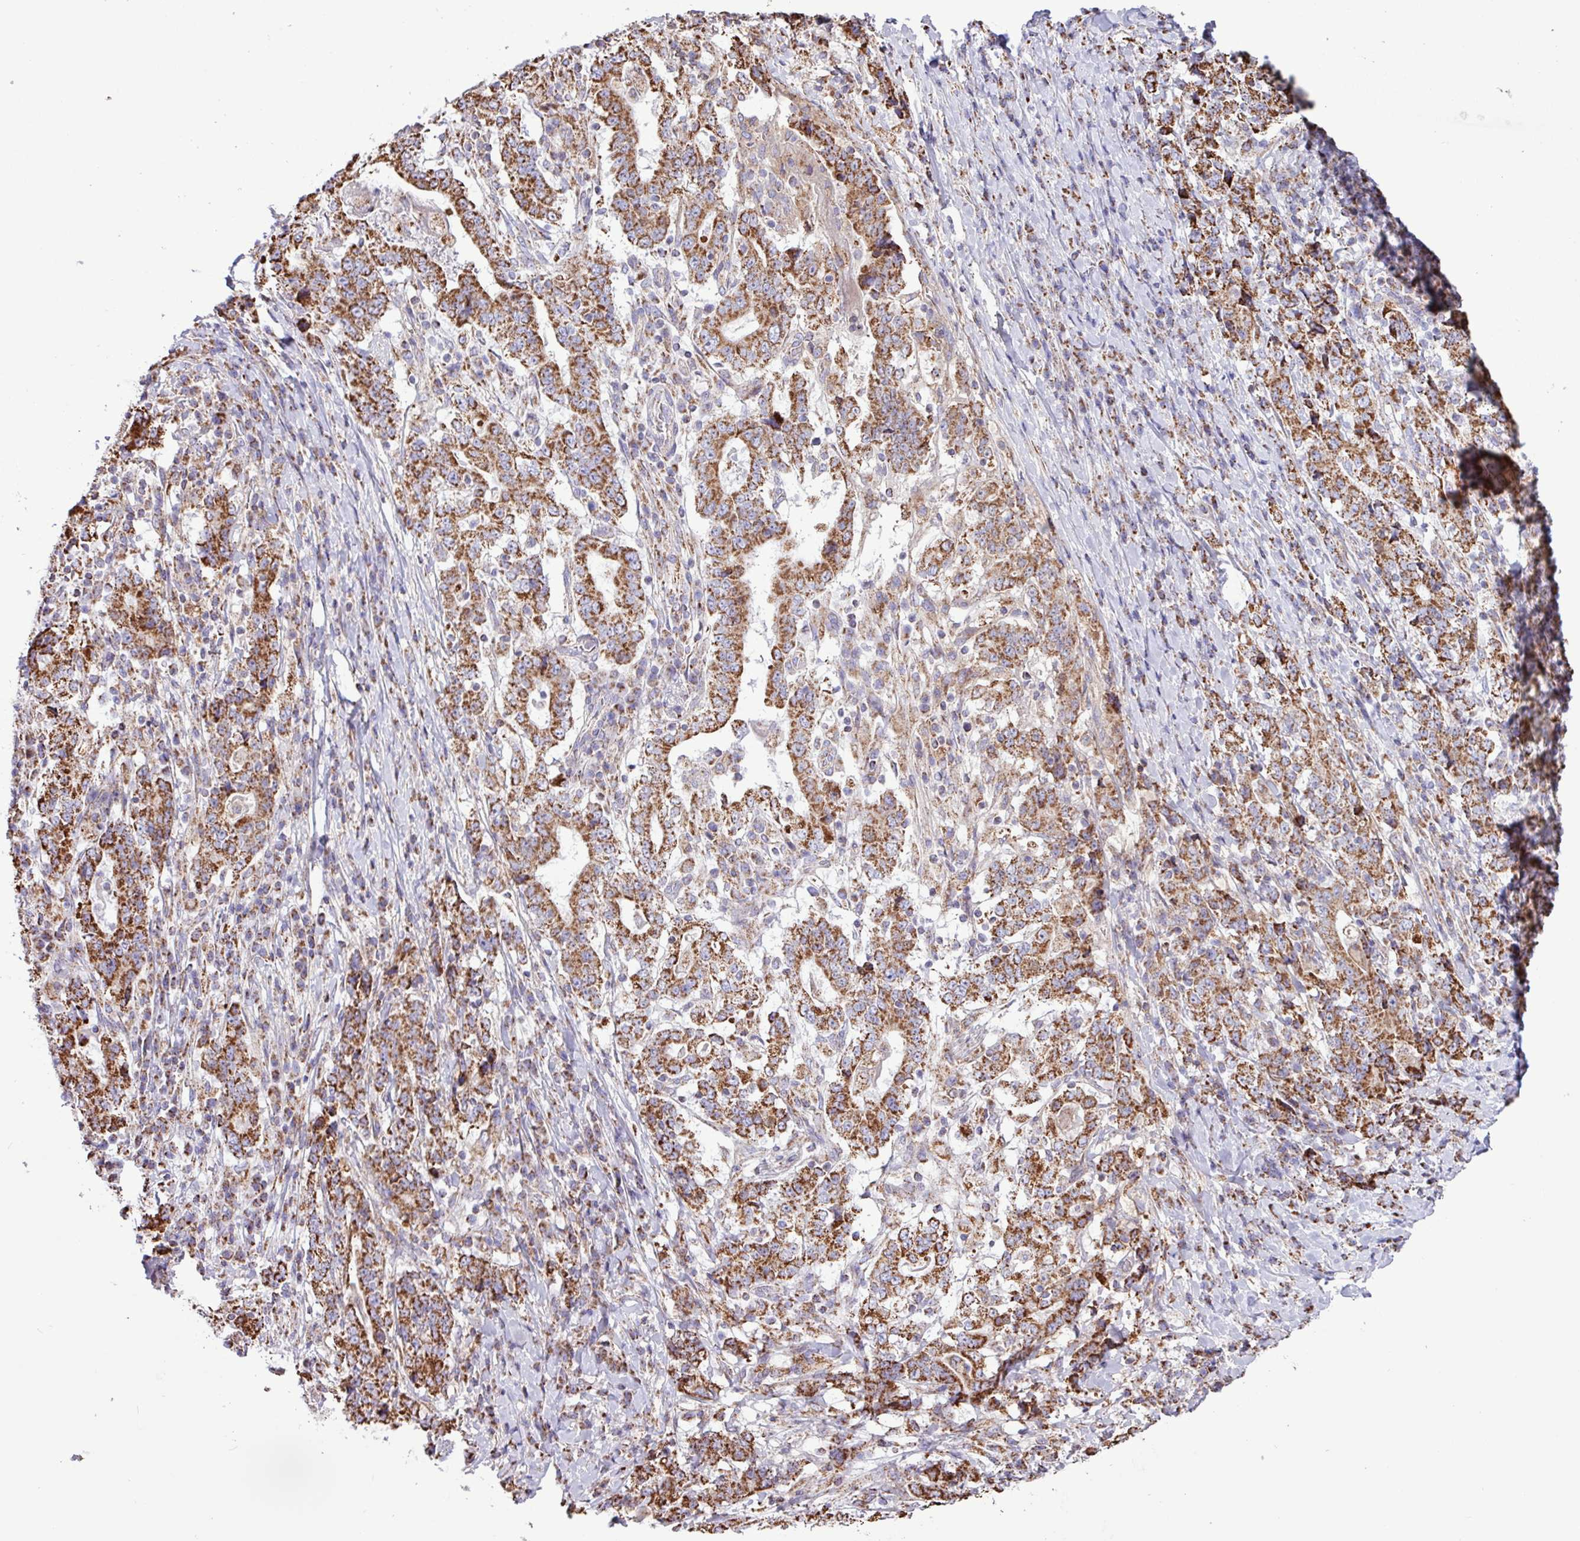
{"staining": {"intensity": "strong", "quantity": ">75%", "location": "cytoplasmic/membranous"}, "tissue": "stomach cancer", "cell_type": "Tumor cells", "image_type": "cancer", "snomed": [{"axis": "morphology", "description": "Normal tissue, NOS"}, {"axis": "morphology", "description": "Adenocarcinoma, NOS"}, {"axis": "topography", "description": "Stomach, upper"}, {"axis": "topography", "description": "Stomach"}], "caption": "Immunohistochemistry photomicrograph of stomach cancer (adenocarcinoma) stained for a protein (brown), which reveals high levels of strong cytoplasmic/membranous expression in about >75% of tumor cells.", "gene": "RTL3", "patient": {"sex": "male", "age": 59}}